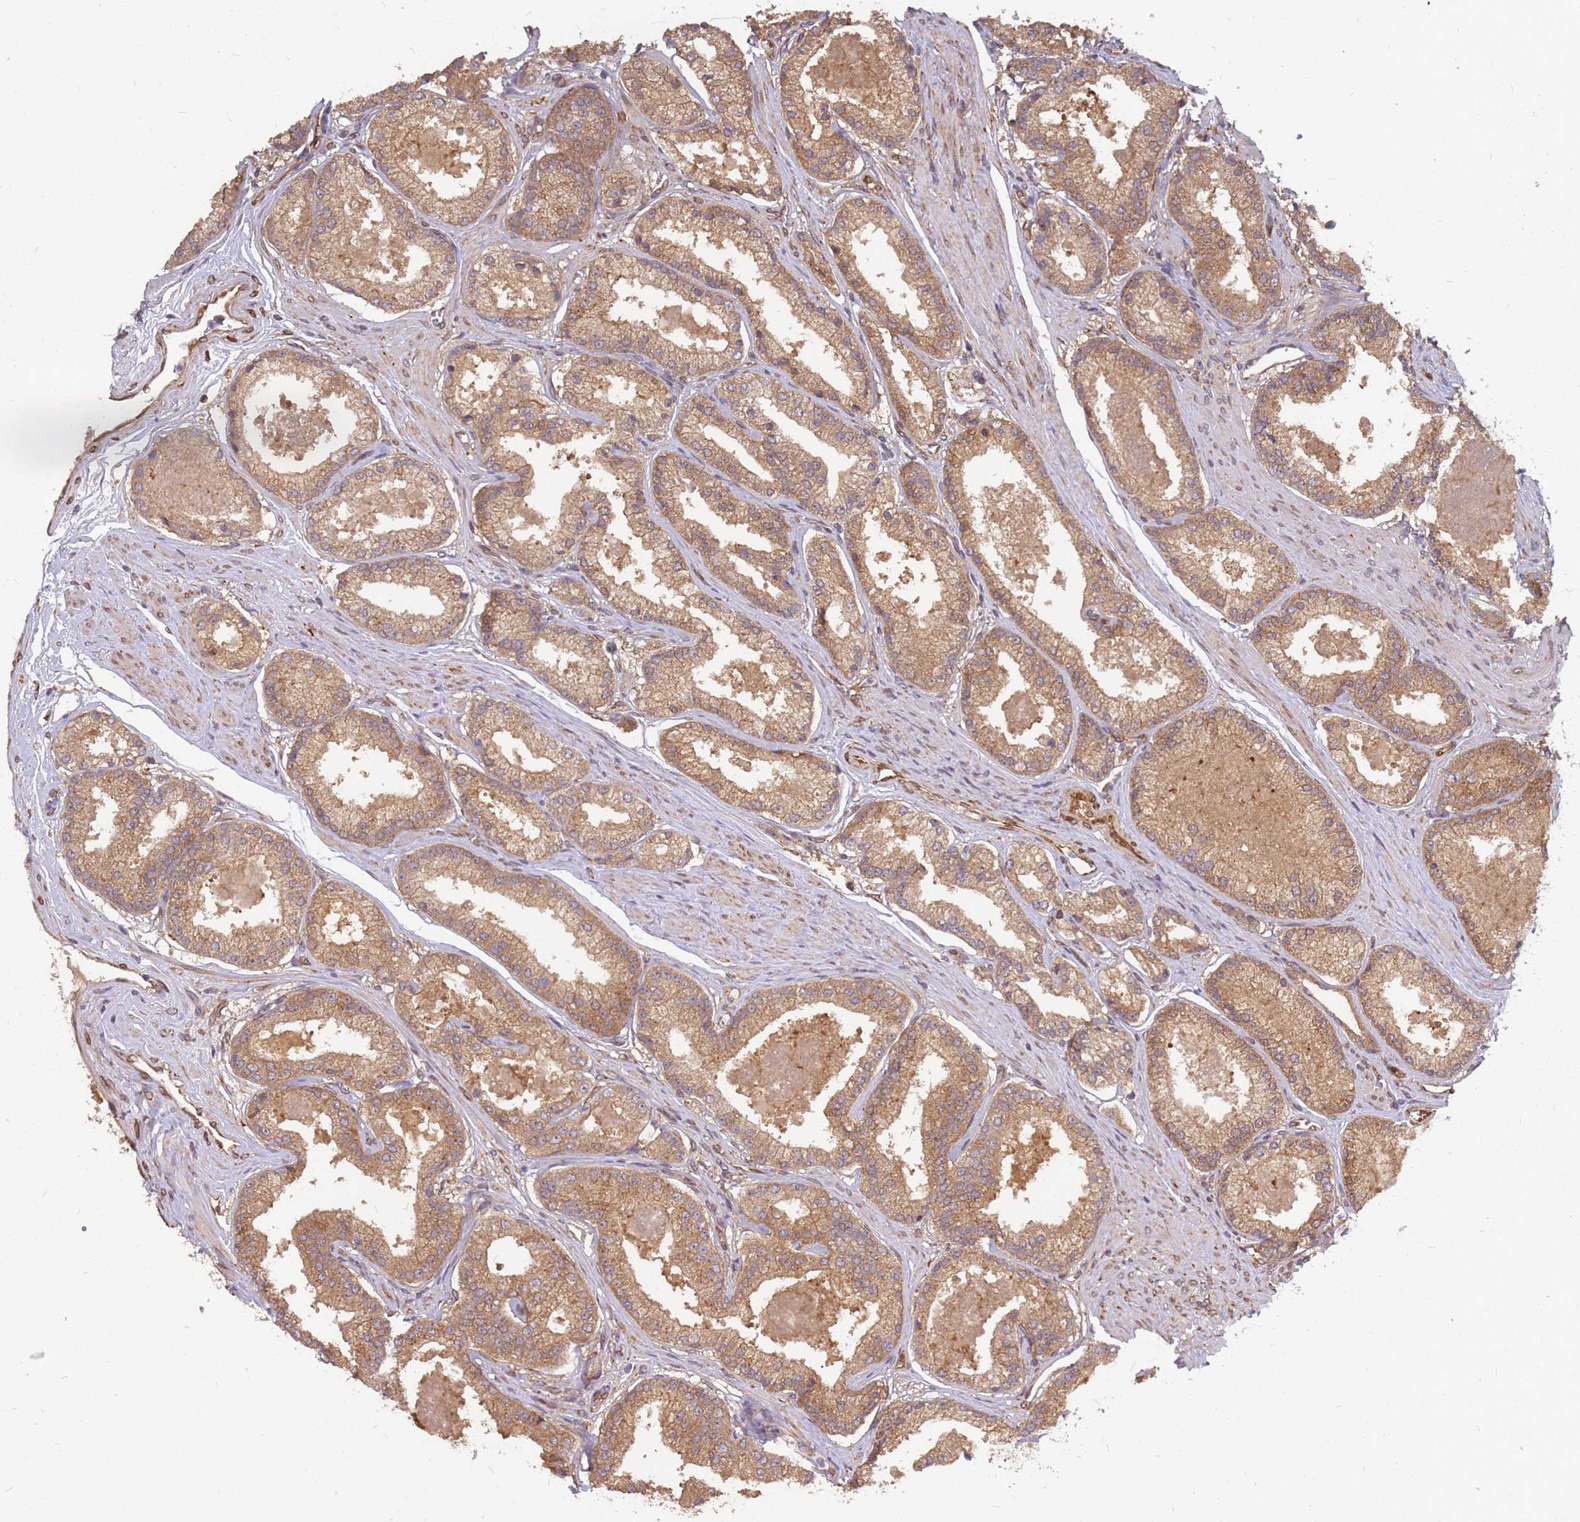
{"staining": {"intensity": "moderate", "quantity": ">75%", "location": "cytoplasmic/membranous"}, "tissue": "prostate cancer", "cell_type": "Tumor cells", "image_type": "cancer", "snomed": [{"axis": "morphology", "description": "Adenocarcinoma, Low grade"}, {"axis": "topography", "description": "Prostate"}], "caption": "Moderate cytoplasmic/membranous positivity is present in approximately >75% of tumor cells in prostate cancer (adenocarcinoma (low-grade)).", "gene": "NUDT14", "patient": {"sex": "male", "age": 59}}